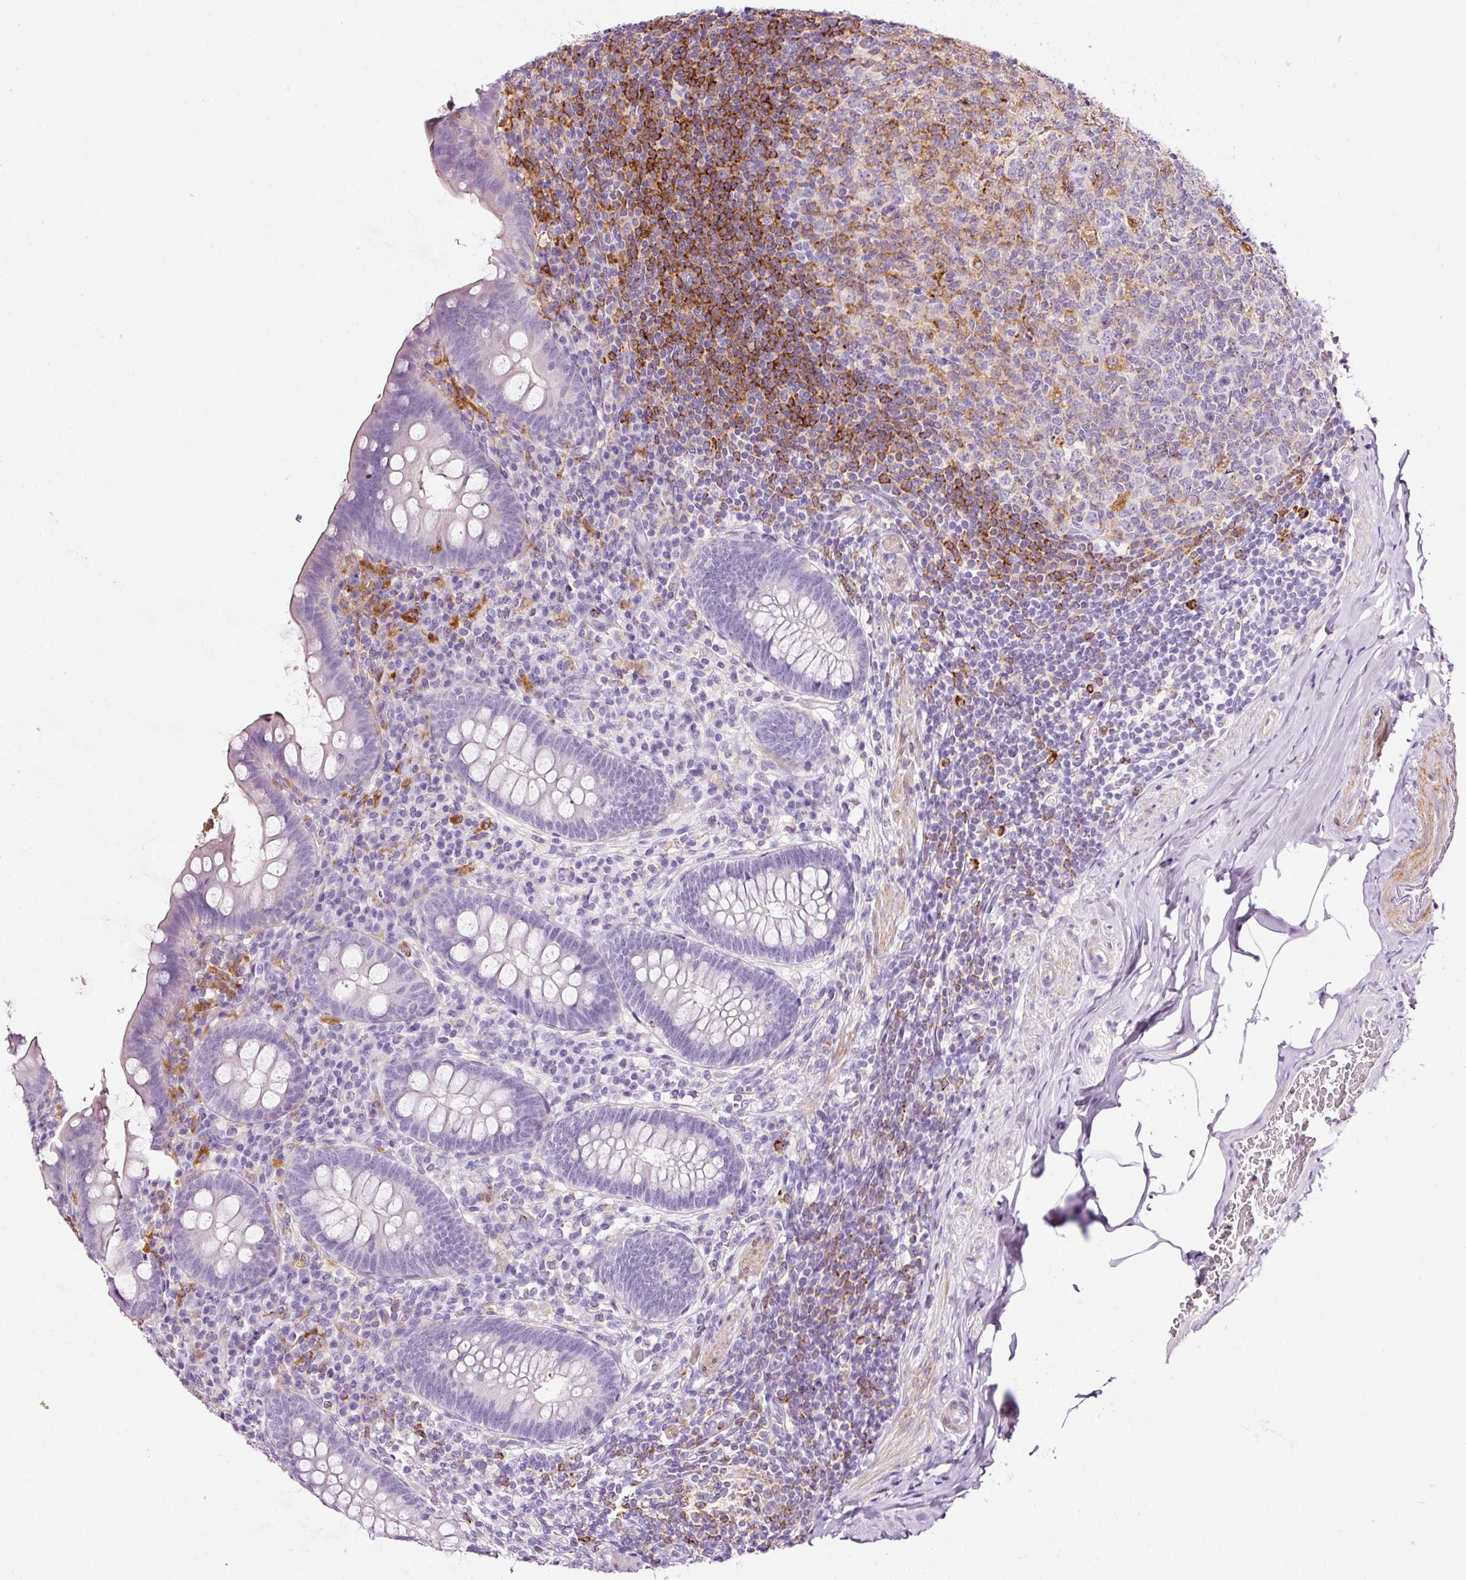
{"staining": {"intensity": "negative", "quantity": "none", "location": "none"}, "tissue": "appendix", "cell_type": "Glandular cells", "image_type": "normal", "snomed": [{"axis": "morphology", "description": "Normal tissue, NOS"}, {"axis": "topography", "description": "Appendix"}], "caption": "Appendix stained for a protein using IHC exhibits no expression glandular cells.", "gene": "CYB561A3", "patient": {"sex": "male", "age": 71}}